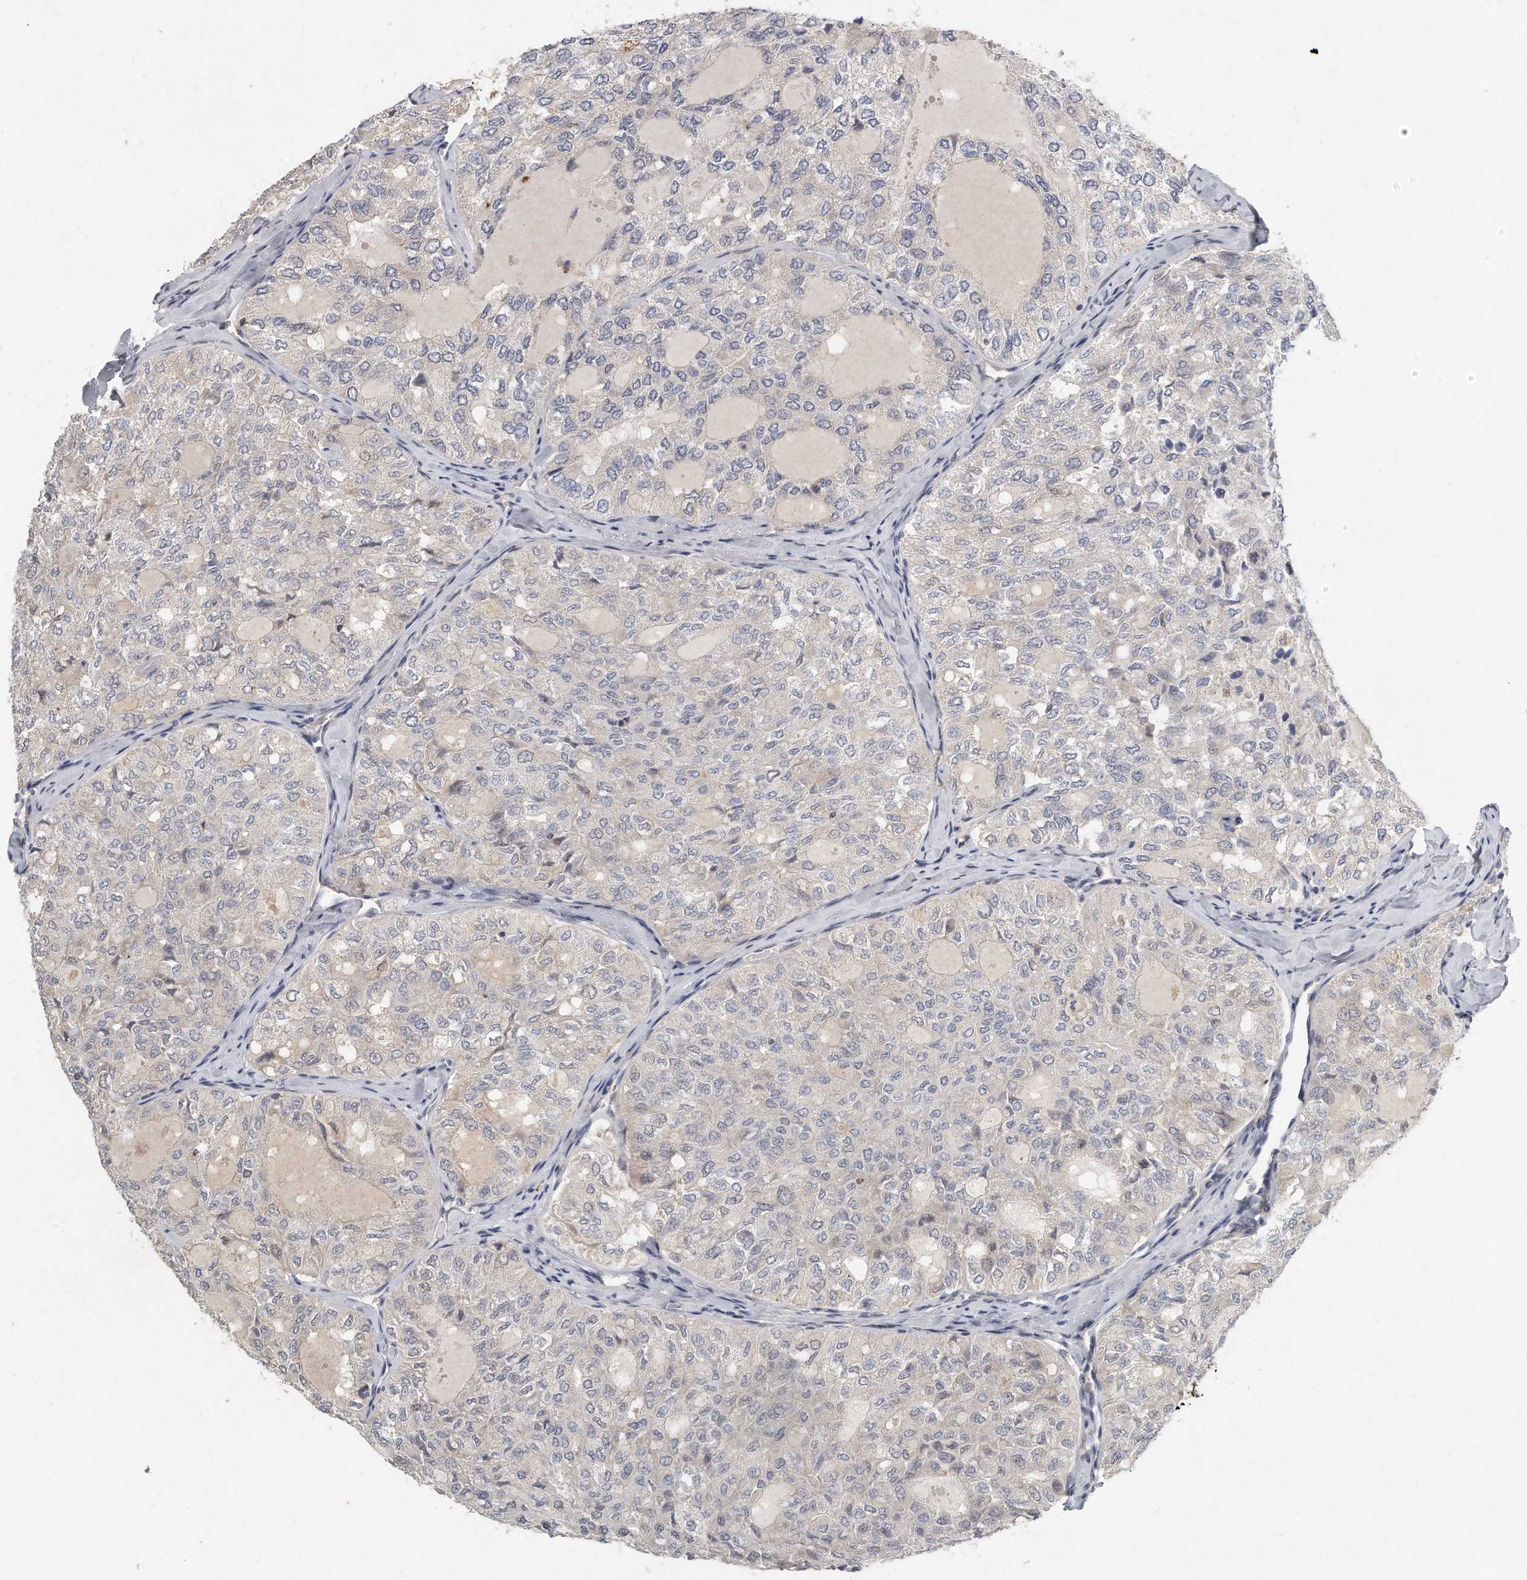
{"staining": {"intensity": "negative", "quantity": "none", "location": "none"}, "tissue": "thyroid cancer", "cell_type": "Tumor cells", "image_type": "cancer", "snomed": [{"axis": "morphology", "description": "Follicular adenoma carcinoma, NOS"}, {"axis": "topography", "description": "Thyroid gland"}], "caption": "The photomicrograph demonstrates no staining of tumor cells in thyroid cancer.", "gene": "CAMK1", "patient": {"sex": "male", "age": 75}}